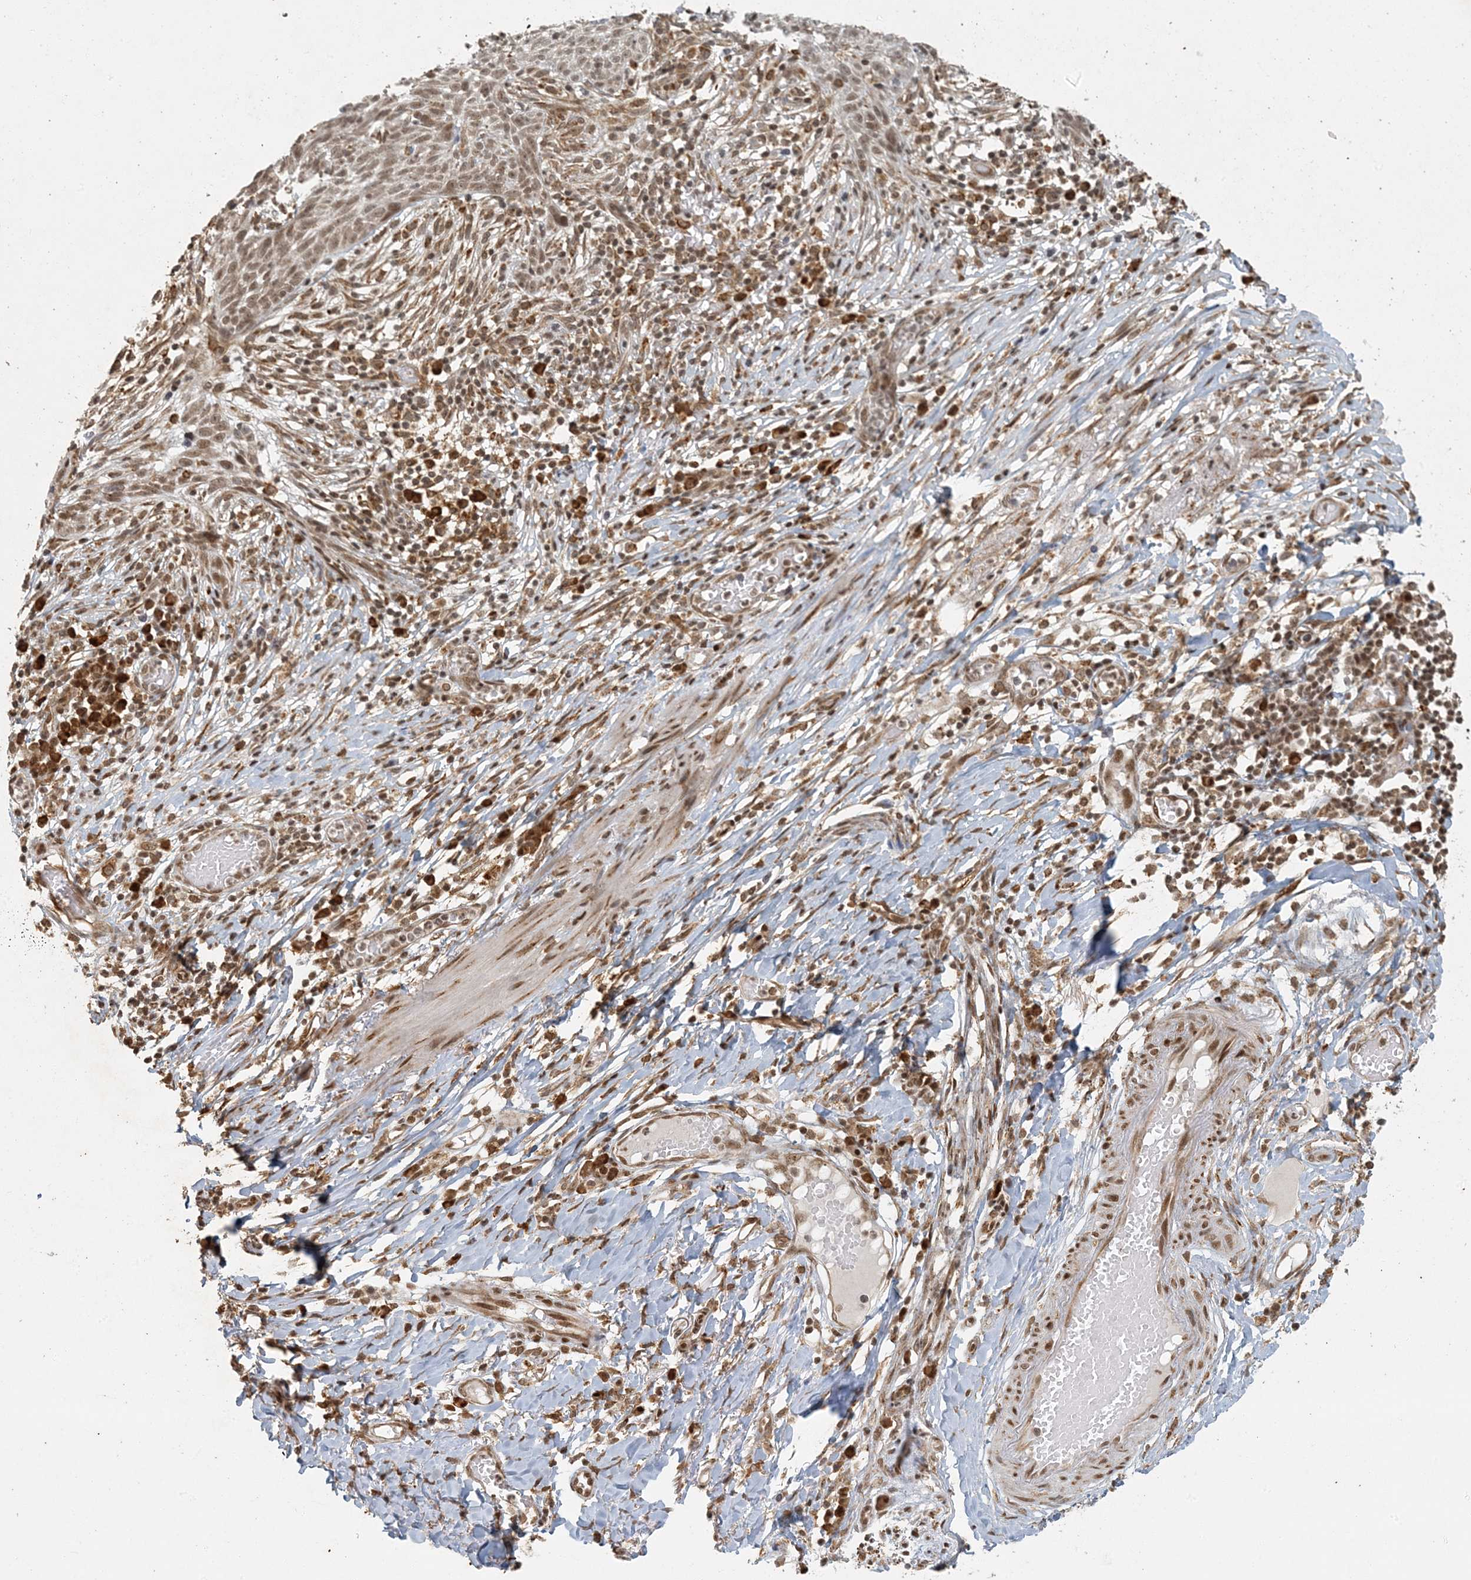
{"staining": {"intensity": "moderate", "quantity": ">75%", "location": "nuclear"}, "tissue": "skin cancer", "cell_type": "Tumor cells", "image_type": "cancer", "snomed": [{"axis": "morphology", "description": "Normal tissue, NOS"}, {"axis": "morphology", "description": "Basal cell carcinoma"}, {"axis": "topography", "description": "Skin"}], "caption": "The immunohistochemical stain labels moderate nuclear positivity in tumor cells of skin basal cell carcinoma tissue.", "gene": "AK9", "patient": {"sex": "male", "age": 64}}